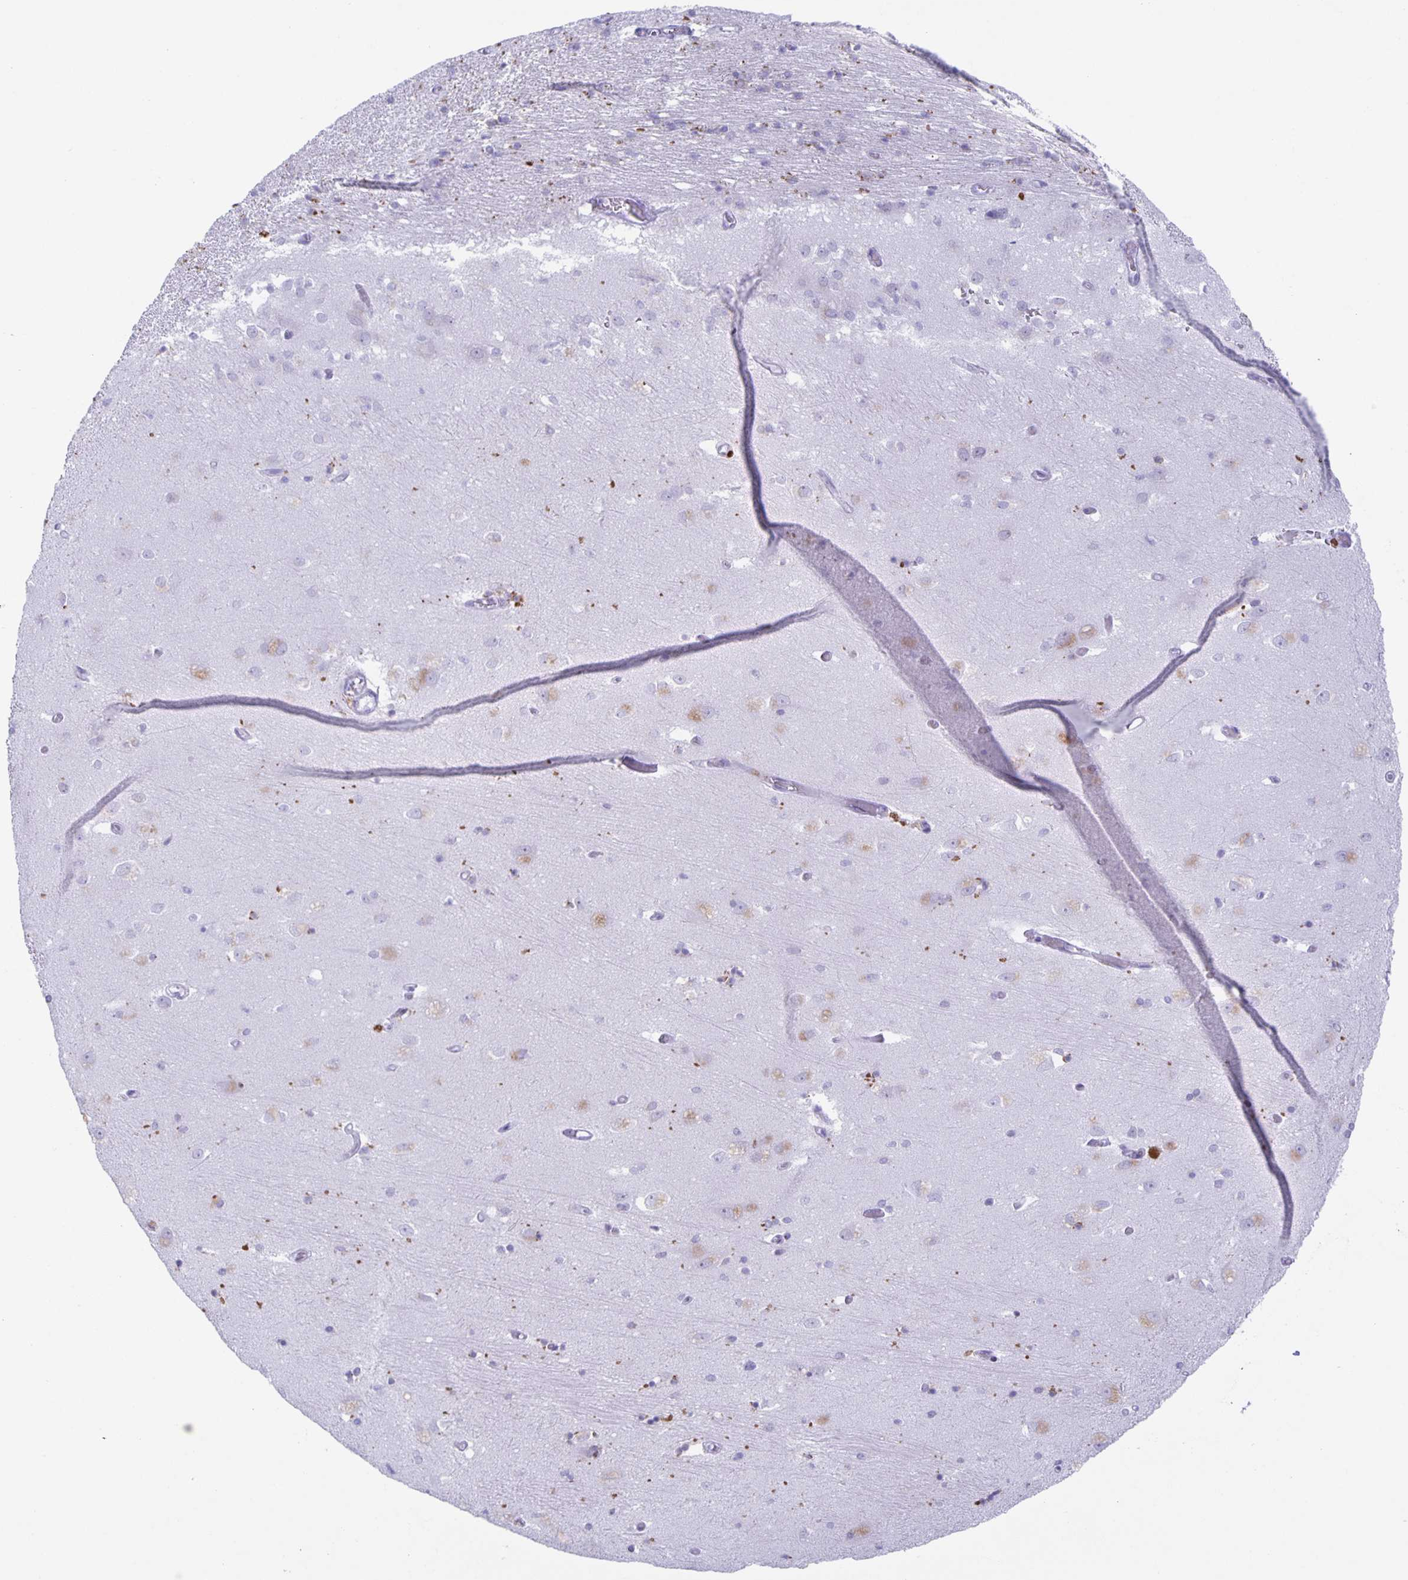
{"staining": {"intensity": "negative", "quantity": "none", "location": "none"}, "tissue": "caudate", "cell_type": "Glial cells", "image_type": "normal", "snomed": [{"axis": "morphology", "description": "Normal tissue, NOS"}, {"axis": "topography", "description": "Lateral ventricle wall"}, {"axis": "topography", "description": "Hippocampus"}], "caption": "Immunohistochemistry (IHC) micrograph of normal caudate: caudate stained with DAB (3,3'-diaminobenzidine) displays no significant protein expression in glial cells.", "gene": "LIPA", "patient": {"sex": "female", "age": 63}}